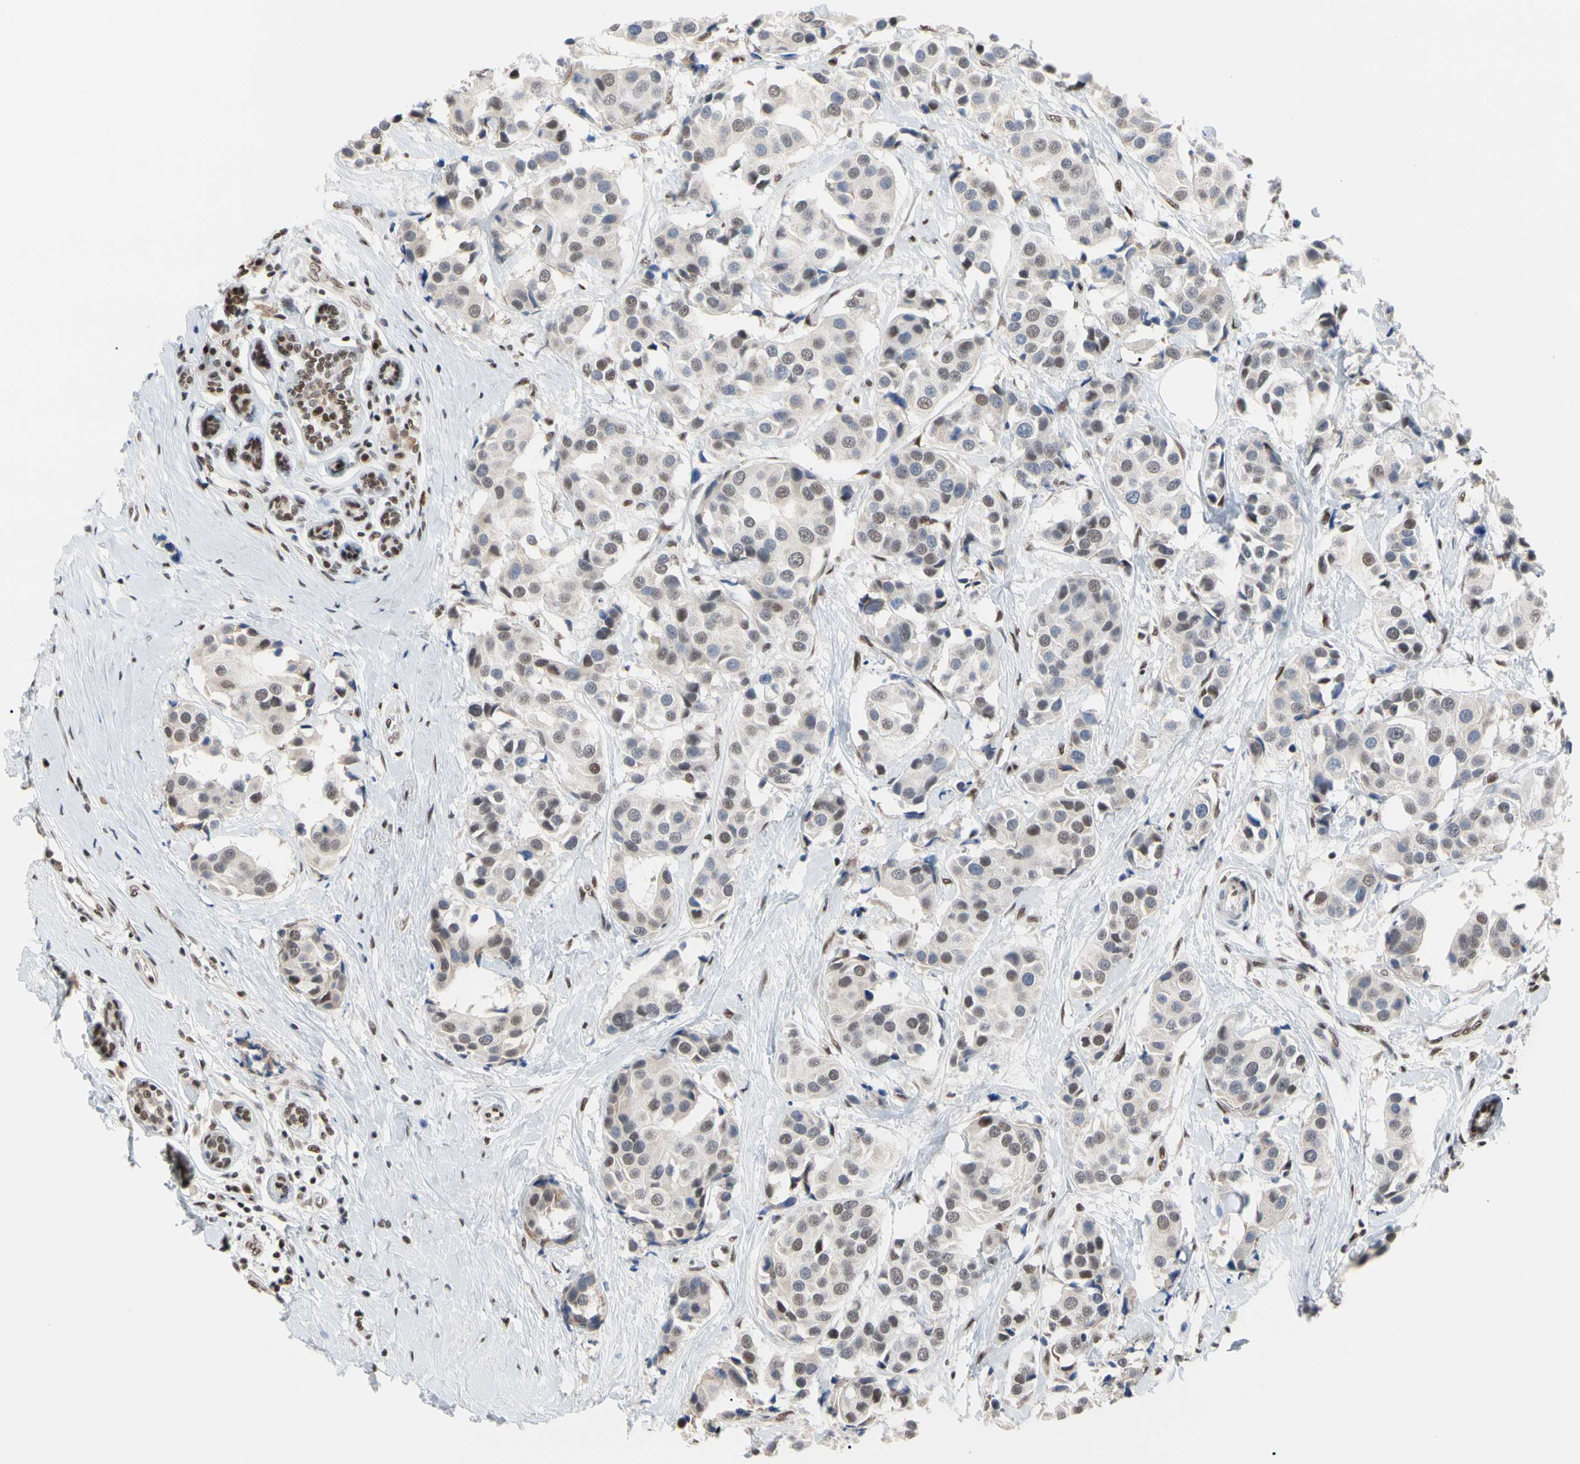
{"staining": {"intensity": "weak", "quantity": "25%-75%", "location": "nuclear"}, "tissue": "breast cancer", "cell_type": "Tumor cells", "image_type": "cancer", "snomed": [{"axis": "morphology", "description": "Normal tissue, NOS"}, {"axis": "morphology", "description": "Duct carcinoma"}, {"axis": "topography", "description": "Breast"}], "caption": "Intraductal carcinoma (breast) was stained to show a protein in brown. There is low levels of weak nuclear staining in about 25%-75% of tumor cells.", "gene": "FAM98B", "patient": {"sex": "female", "age": 39}}